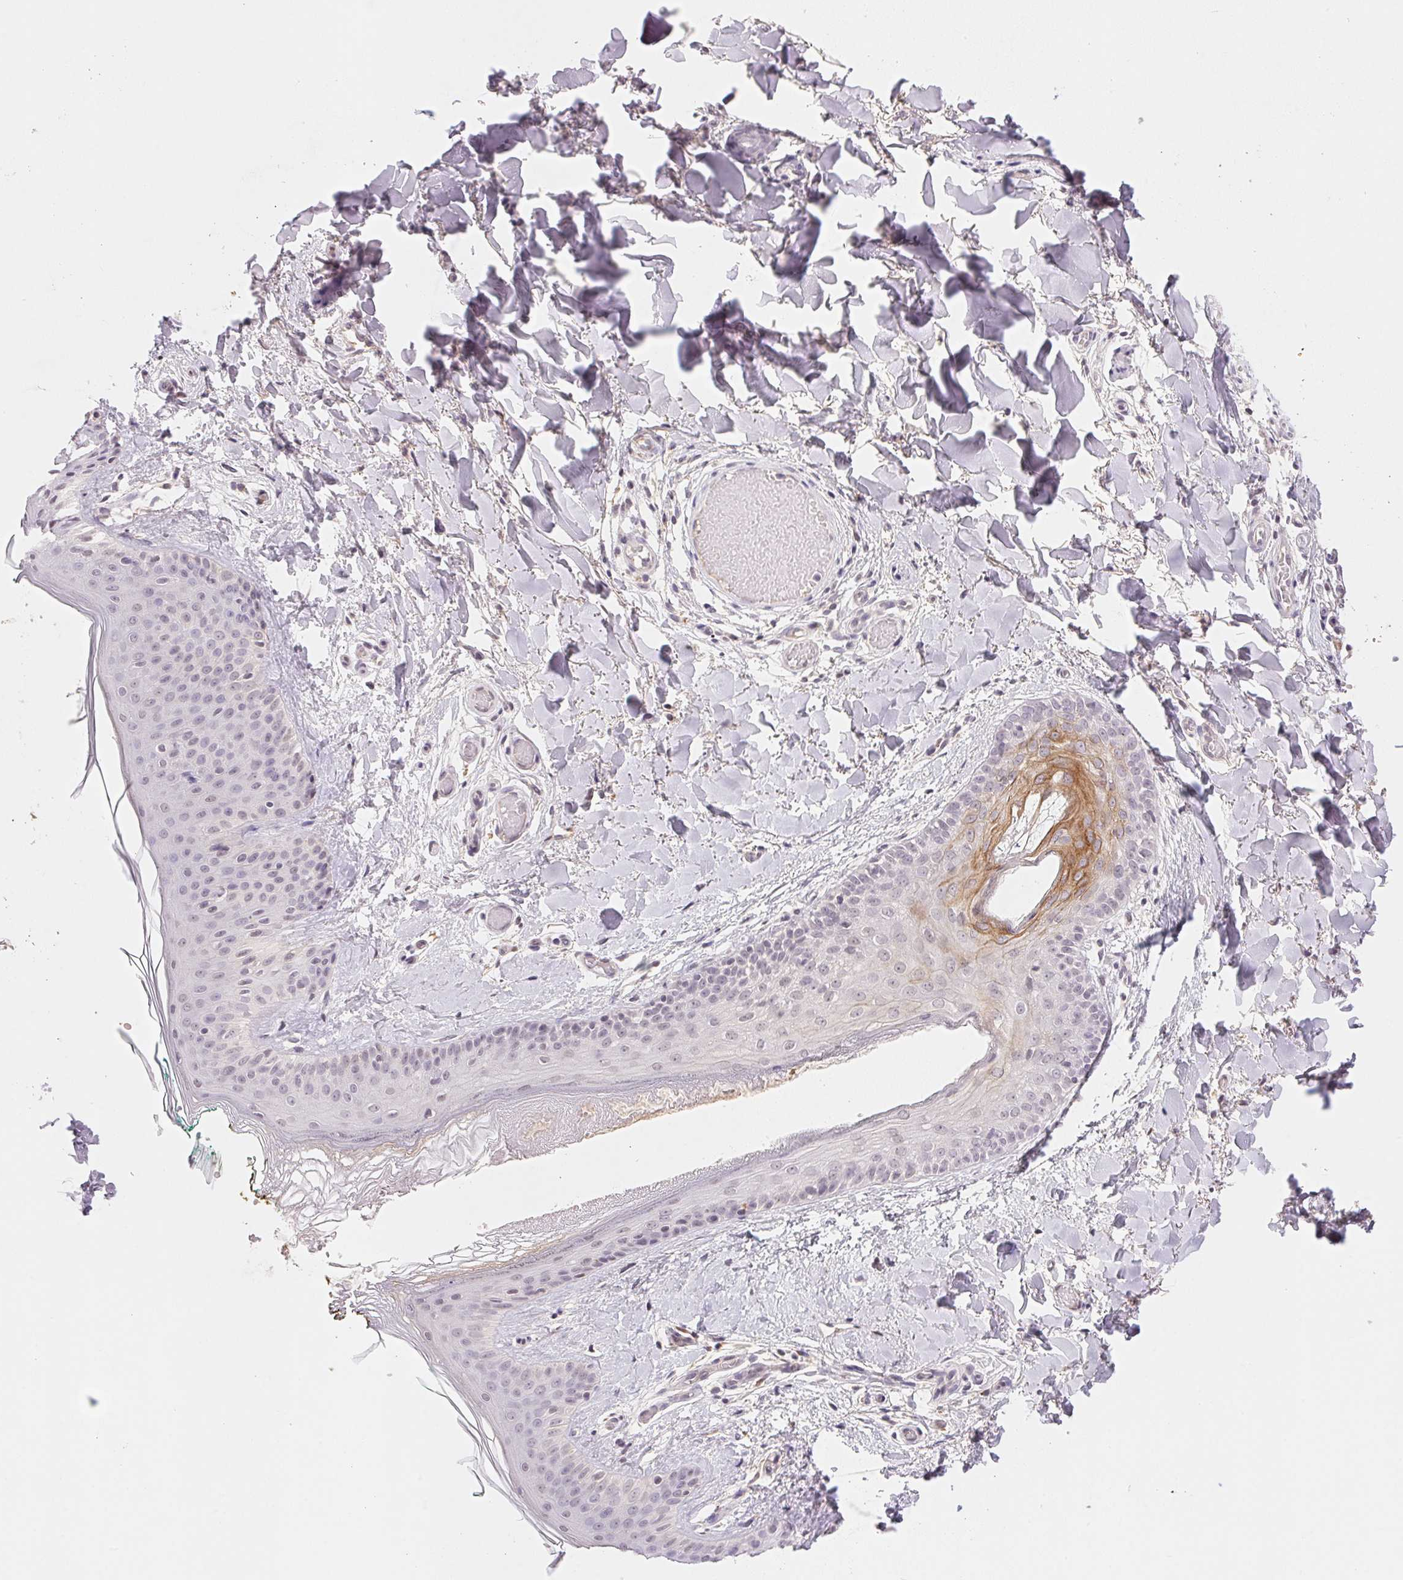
{"staining": {"intensity": "negative", "quantity": "none", "location": "none"}, "tissue": "skin", "cell_type": "Fibroblasts", "image_type": "normal", "snomed": [{"axis": "morphology", "description": "Normal tissue, NOS"}, {"axis": "topography", "description": "Skin"}], "caption": "IHC photomicrograph of benign skin stained for a protein (brown), which displays no expression in fibroblasts.", "gene": "FNDC4", "patient": {"sex": "female", "age": 34}}